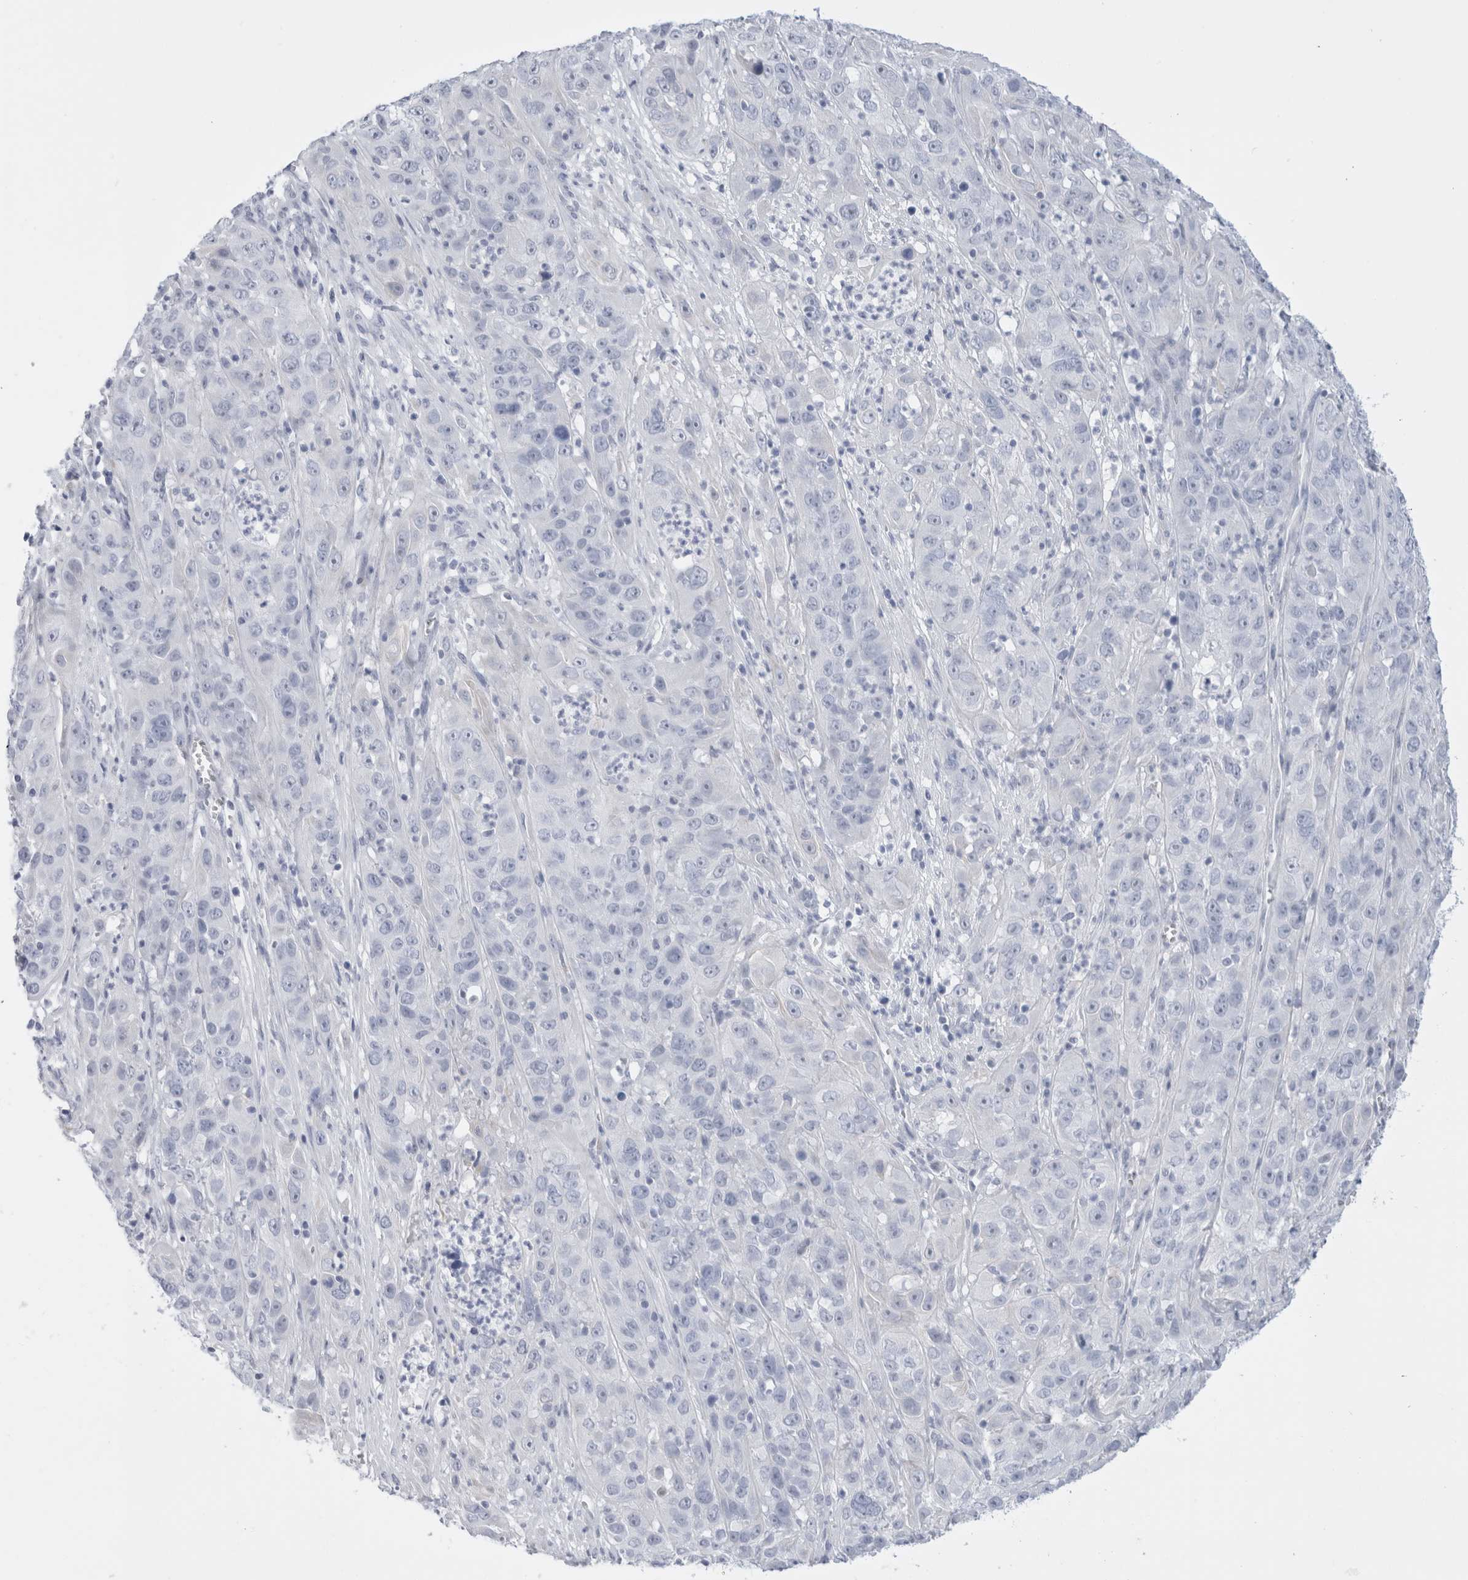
{"staining": {"intensity": "negative", "quantity": "none", "location": "none"}, "tissue": "cervical cancer", "cell_type": "Tumor cells", "image_type": "cancer", "snomed": [{"axis": "morphology", "description": "Squamous cell carcinoma, NOS"}, {"axis": "topography", "description": "Cervix"}], "caption": "There is no significant staining in tumor cells of cervical squamous cell carcinoma.", "gene": "MUC15", "patient": {"sex": "female", "age": 32}}